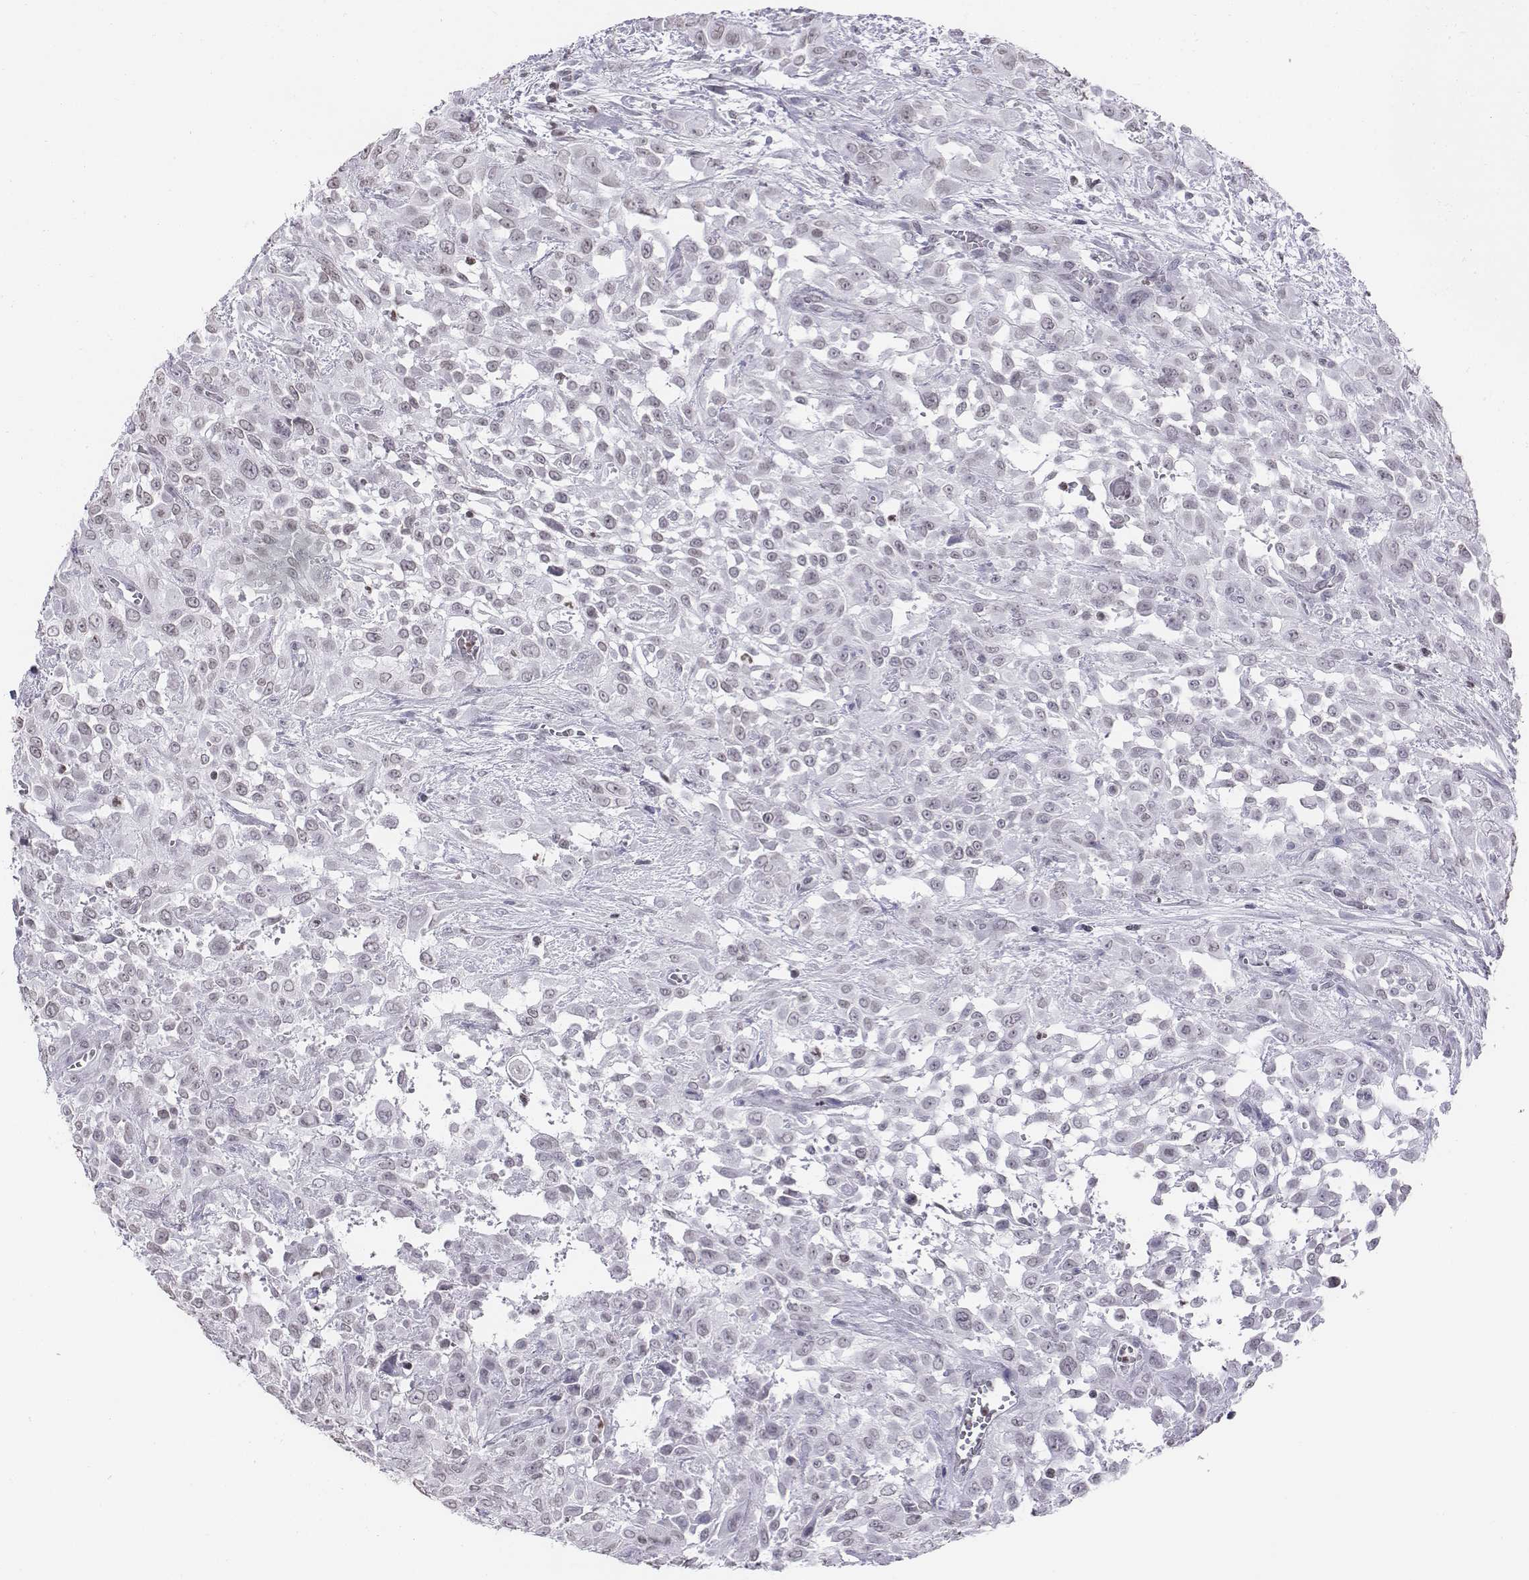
{"staining": {"intensity": "negative", "quantity": "none", "location": "none"}, "tissue": "urothelial cancer", "cell_type": "Tumor cells", "image_type": "cancer", "snomed": [{"axis": "morphology", "description": "Urothelial carcinoma, High grade"}, {"axis": "topography", "description": "Urinary bladder"}], "caption": "This is an immunohistochemistry histopathology image of human high-grade urothelial carcinoma. There is no positivity in tumor cells.", "gene": "BARHL1", "patient": {"sex": "male", "age": 57}}